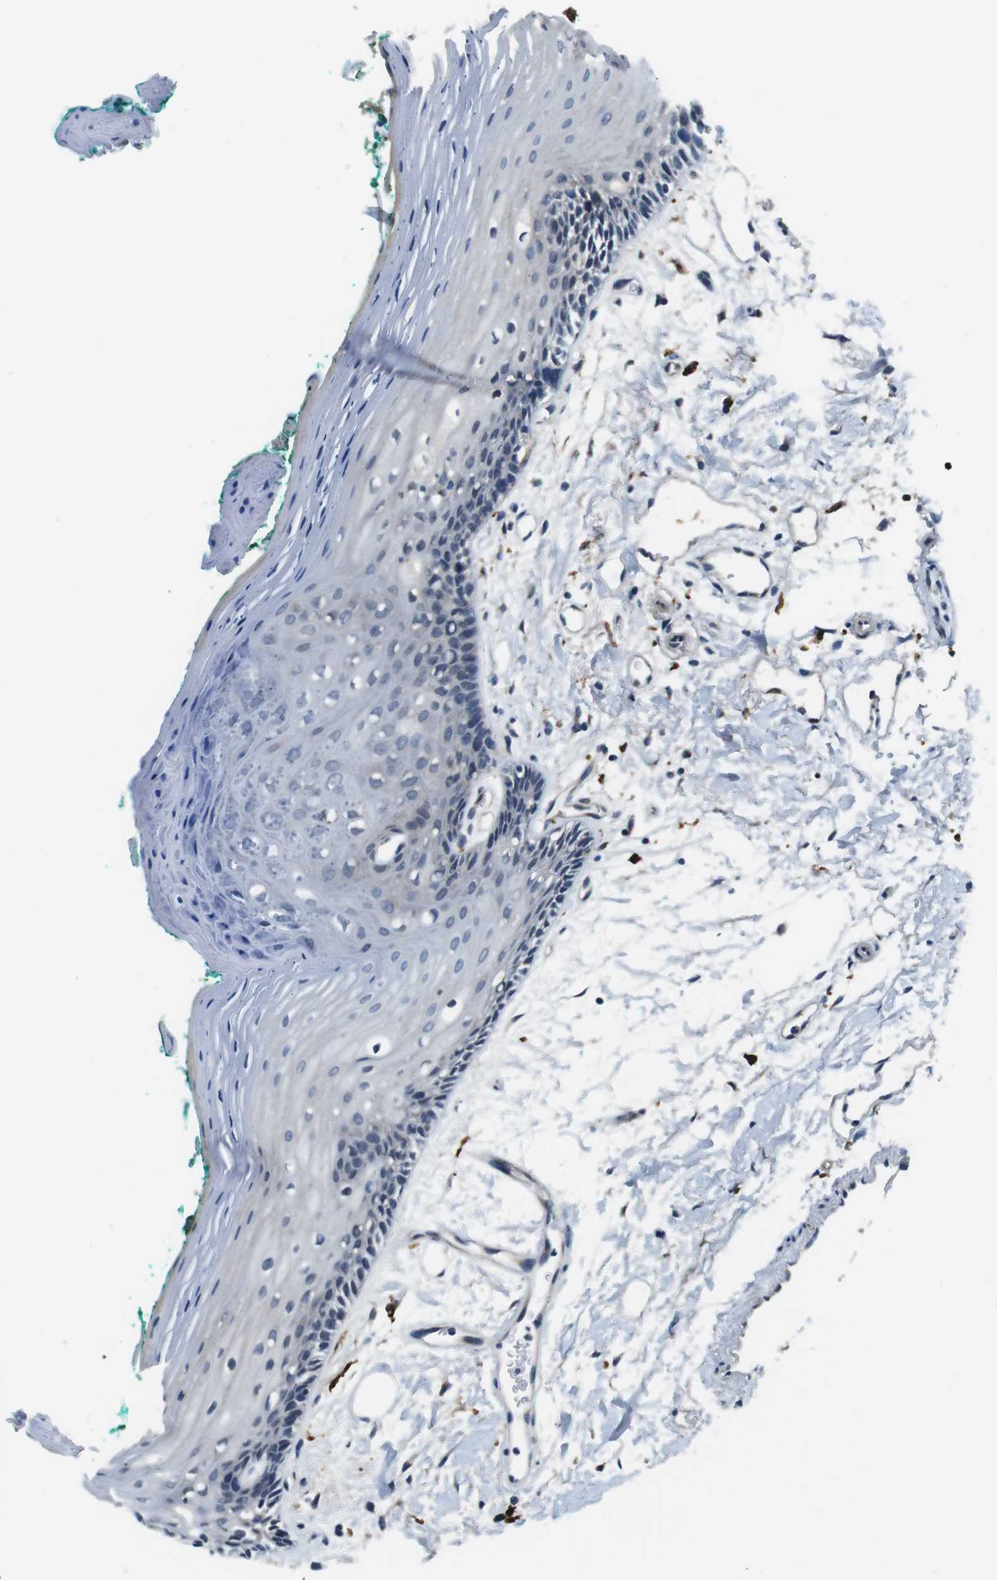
{"staining": {"intensity": "negative", "quantity": "none", "location": "none"}, "tissue": "oral mucosa", "cell_type": "Squamous epithelial cells", "image_type": "normal", "snomed": [{"axis": "morphology", "description": "Normal tissue, NOS"}, {"axis": "topography", "description": "Skeletal muscle"}, {"axis": "topography", "description": "Oral tissue"}, {"axis": "topography", "description": "Peripheral nerve tissue"}], "caption": "DAB (3,3'-diaminobenzidine) immunohistochemical staining of benign oral mucosa displays no significant expression in squamous epithelial cells.", "gene": "CD163L1", "patient": {"sex": "female", "age": 84}}